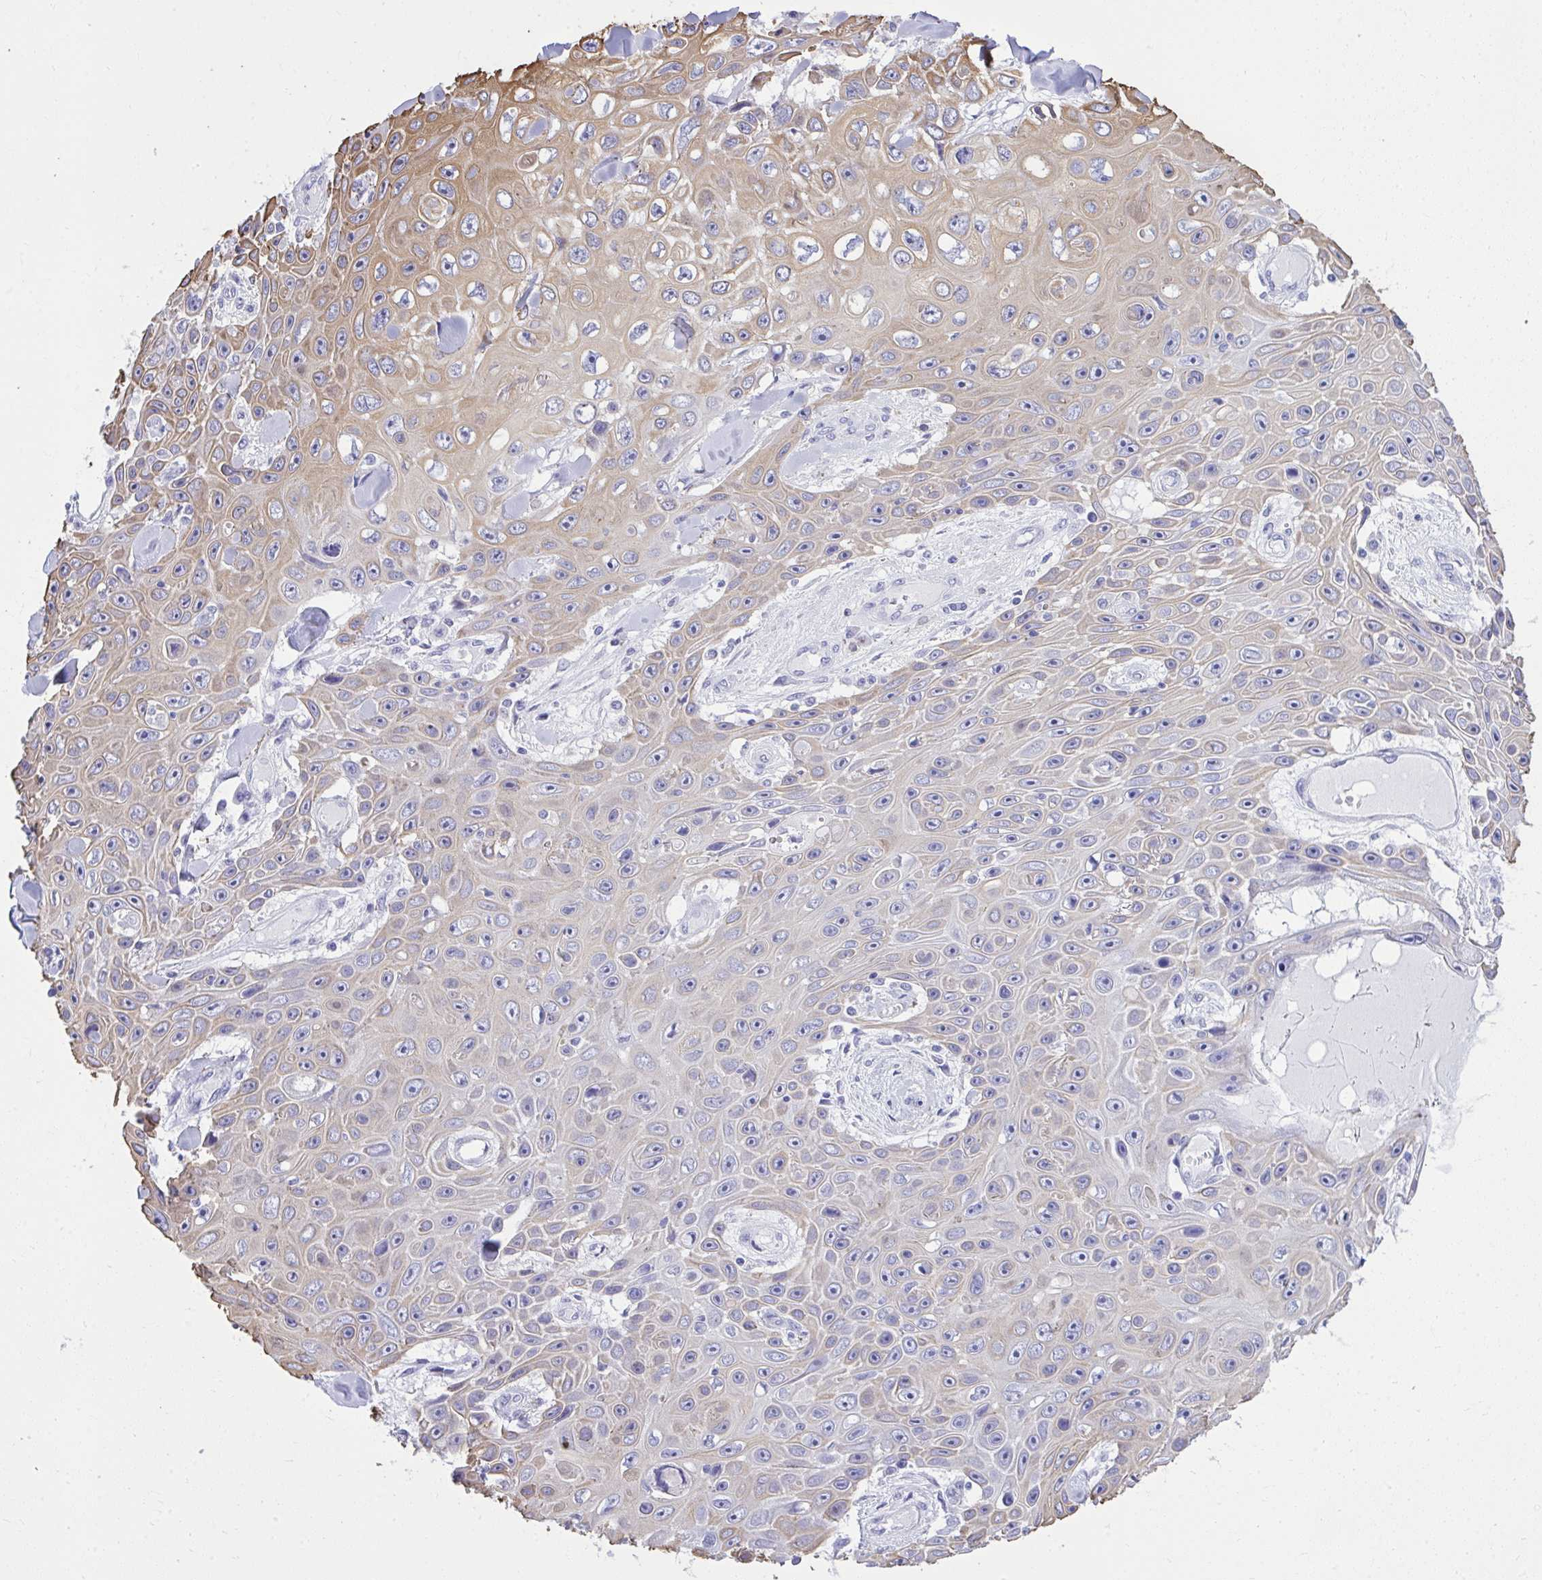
{"staining": {"intensity": "moderate", "quantity": "<25%", "location": "cytoplasmic/membranous"}, "tissue": "skin cancer", "cell_type": "Tumor cells", "image_type": "cancer", "snomed": [{"axis": "morphology", "description": "Squamous cell carcinoma, NOS"}, {"axis": "topography", "description": "Skin"}], "caption": "There is low levels of moderate cytoplasmic/membranous expression in tumor cells of skin cancer, as demonstrated by immunohistochemical staining (brown color).", "gene": "PSD", "patient": {"sex": "male", "age": 82}}